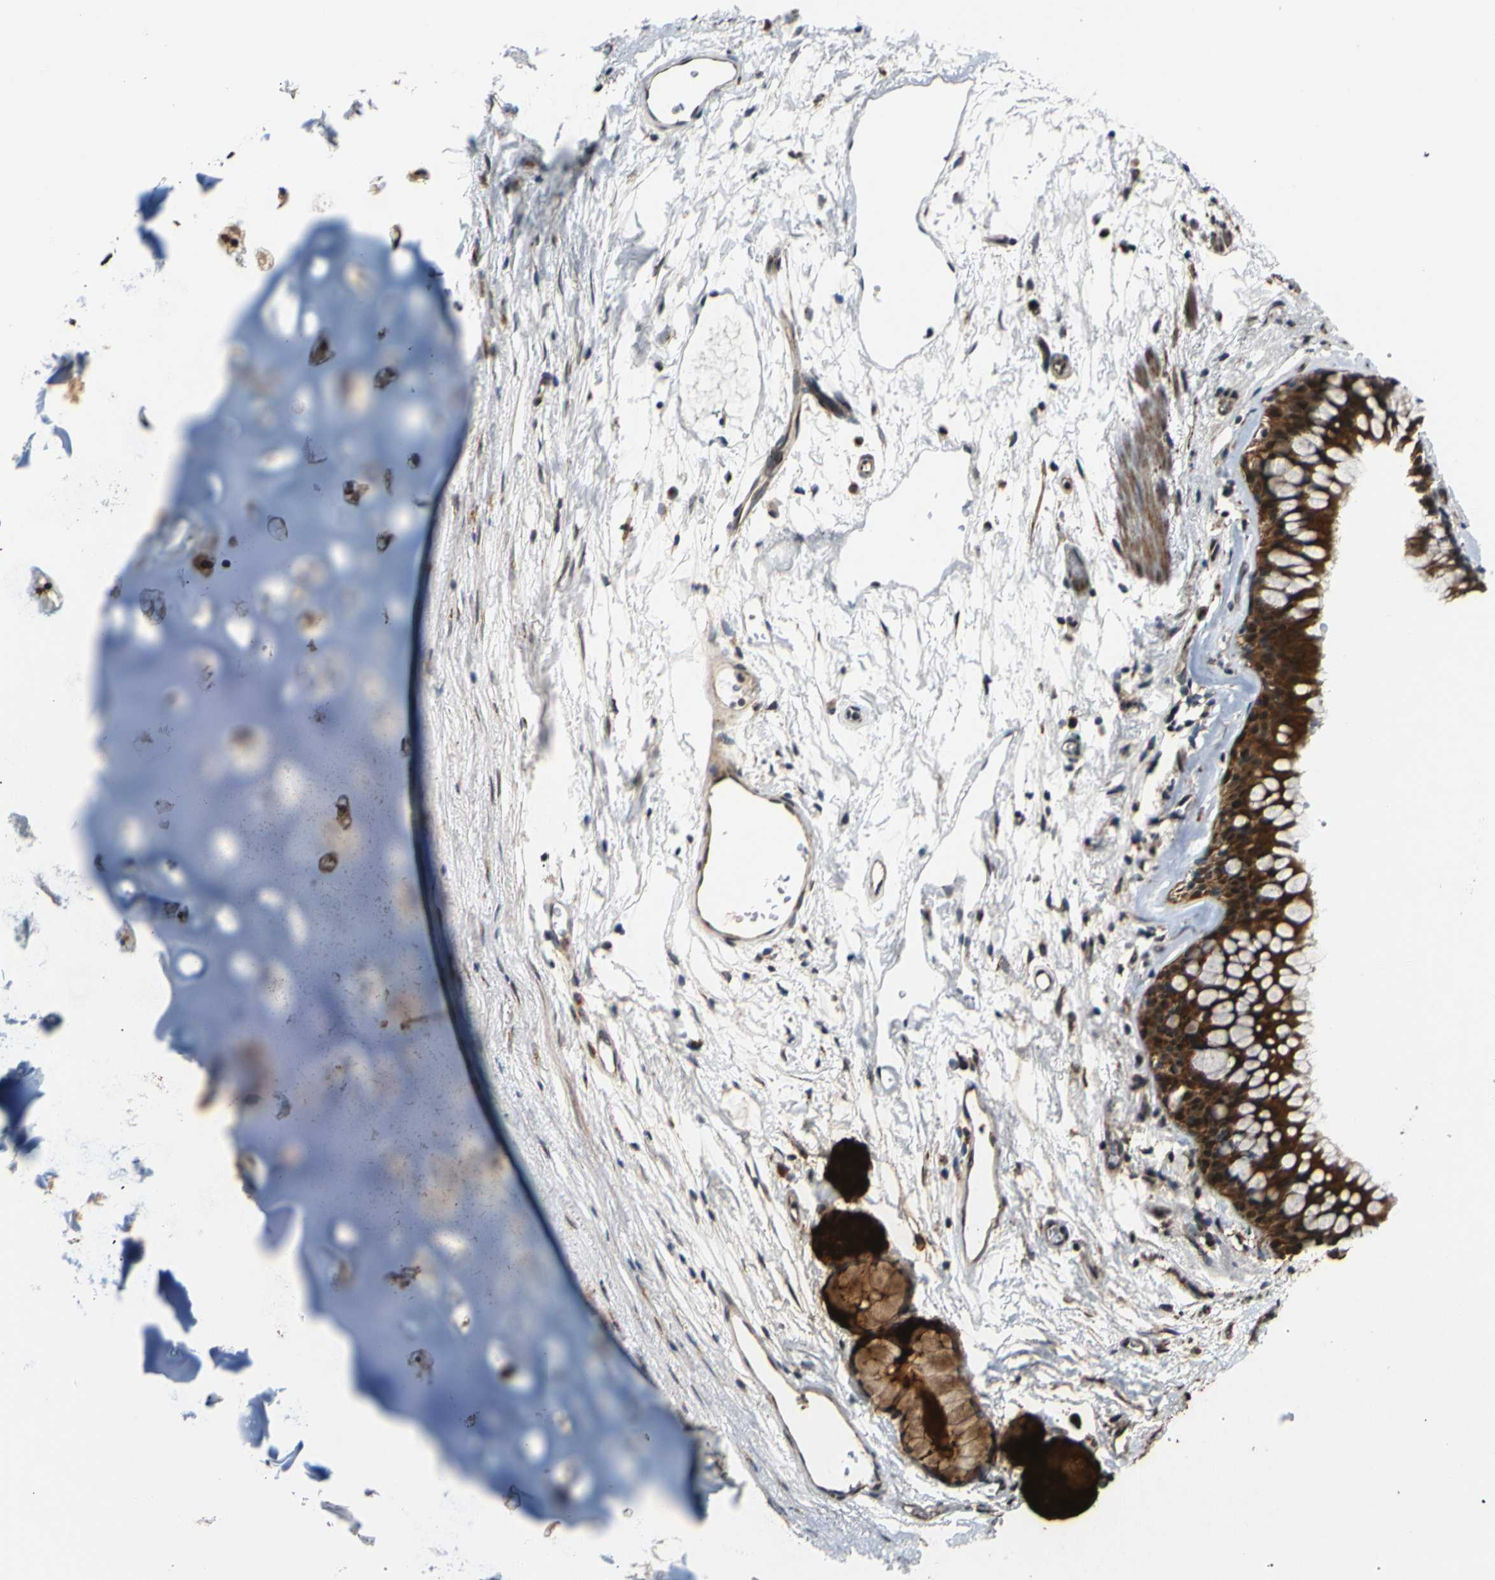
{"staining": {"intensity": "strong", "quantity": ">75%", "location": "cytoplasmic/membranous,nuclear"}, "tissue": "bronchus", "cell_type": "Respiratory epithelial cells", "image_type": "normal", "snomed": [{"axis": "morphology", "description": "Normal tissue, NOS"}, {"axis": "topography", "description": "Cartilage tissue"}, {"axis": "topography", "description": "Bronchus"}], "caption": "Respiratory epithelial cells display high levels of strong cytoplasmic/membranous,nuclear expression in approximately >75% of cells in benign human bronchus.", "gene": "AKAP9", "patient": {"sex": "female", "age": 53}}